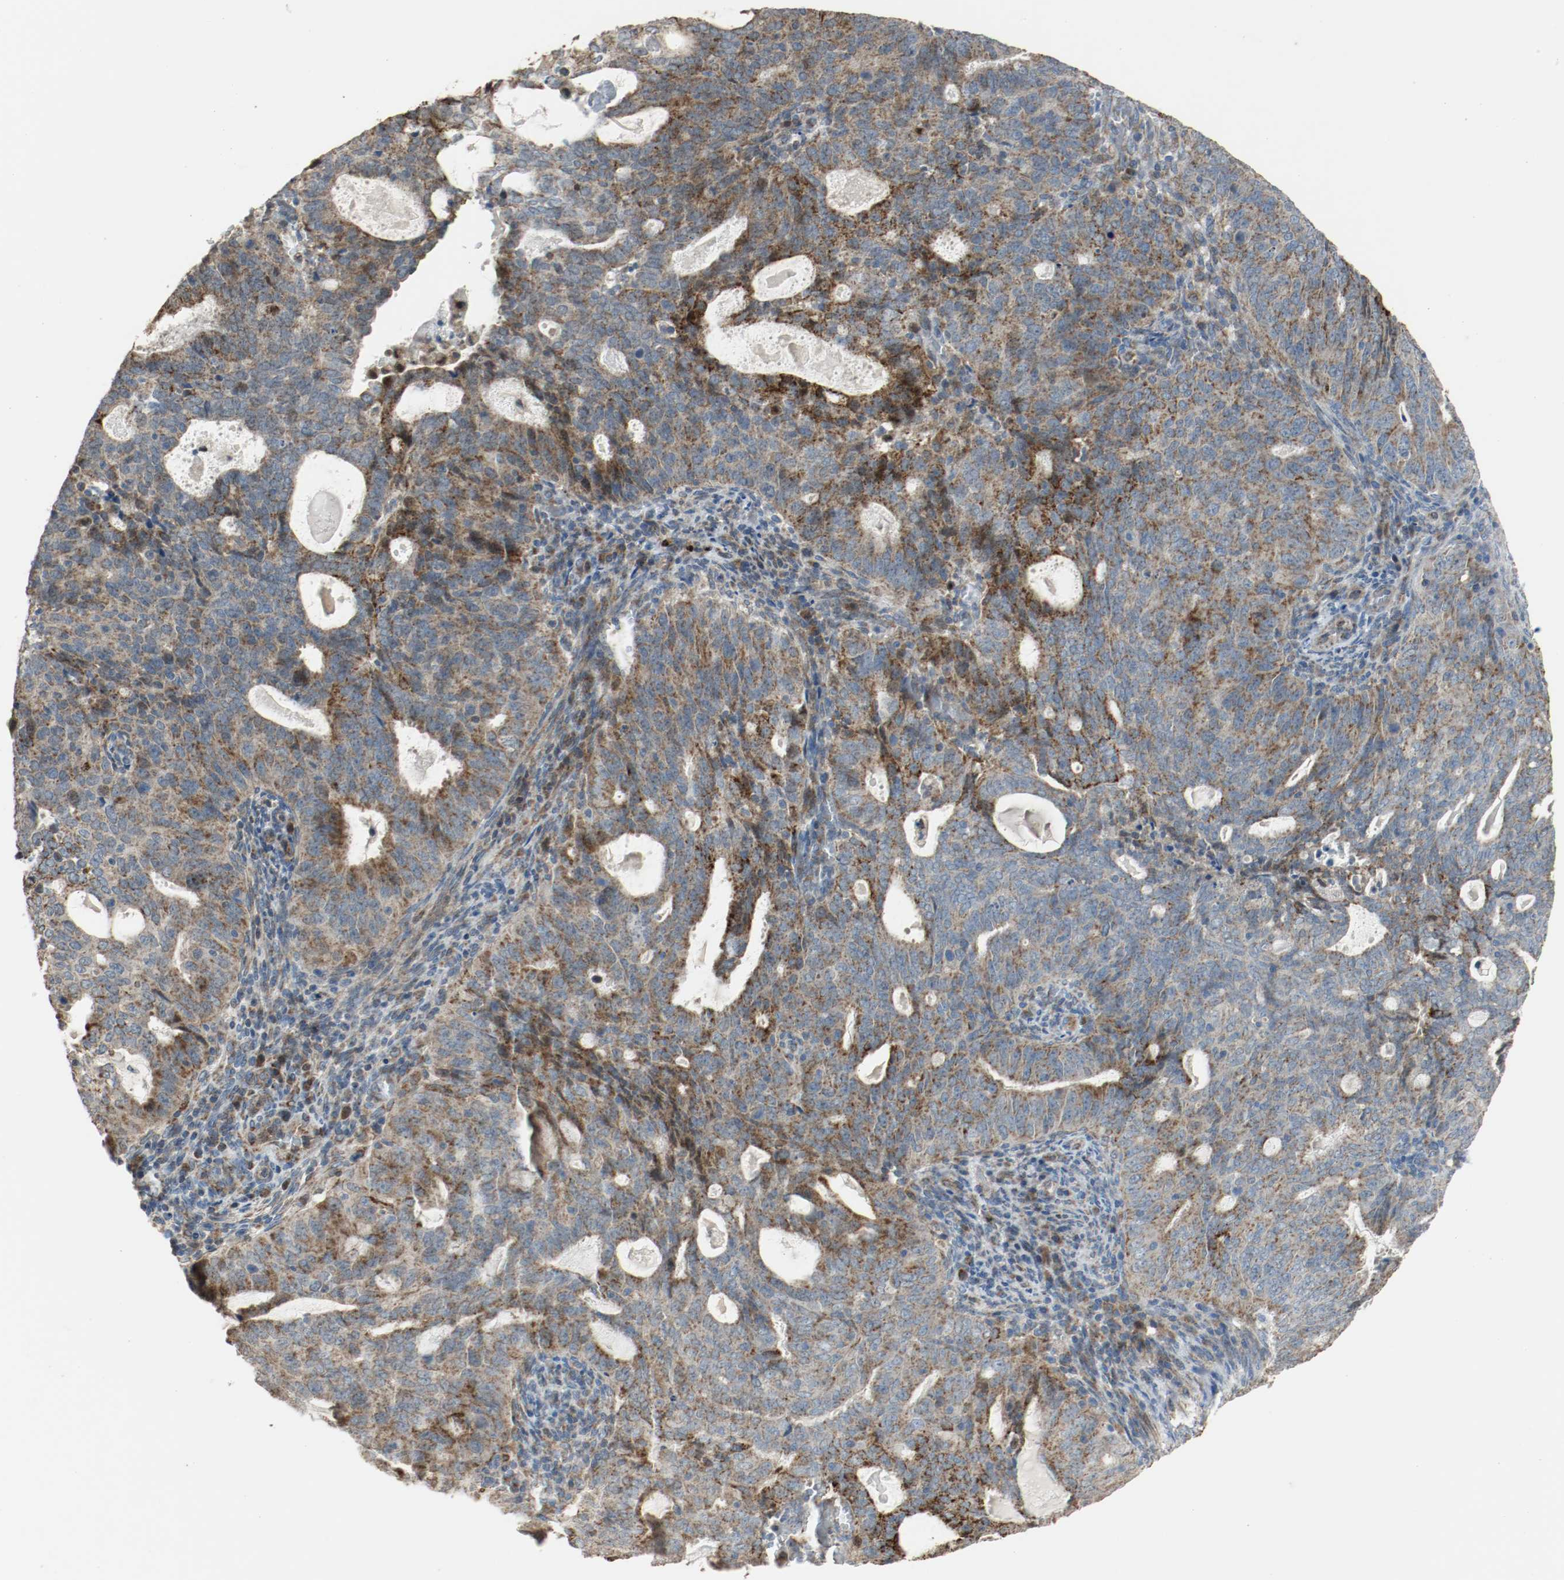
{"staining": {"intensity": "strong", "quantity": ">75%", "location": "cytoplasmic/membranous"}, "tissue": "cervical cancer", "cell_type": "Tumor cells", "image_type": "cancer", "snomed": [{"axis": "morphology", "description": "Adenocarcinoma, NOS"}, {"axis": "topography", "description": "Cervix"}], "caption": "A high-resolution micrograph shows immunohistochemistry (IHC) staining of cervical adenocarcinoma, which reveals strong cytoplasmic/membranous staining in about >75% of tumor cells.", "gene": "ALDH4A1", "patient": {"sex": "female", "age": 44}}